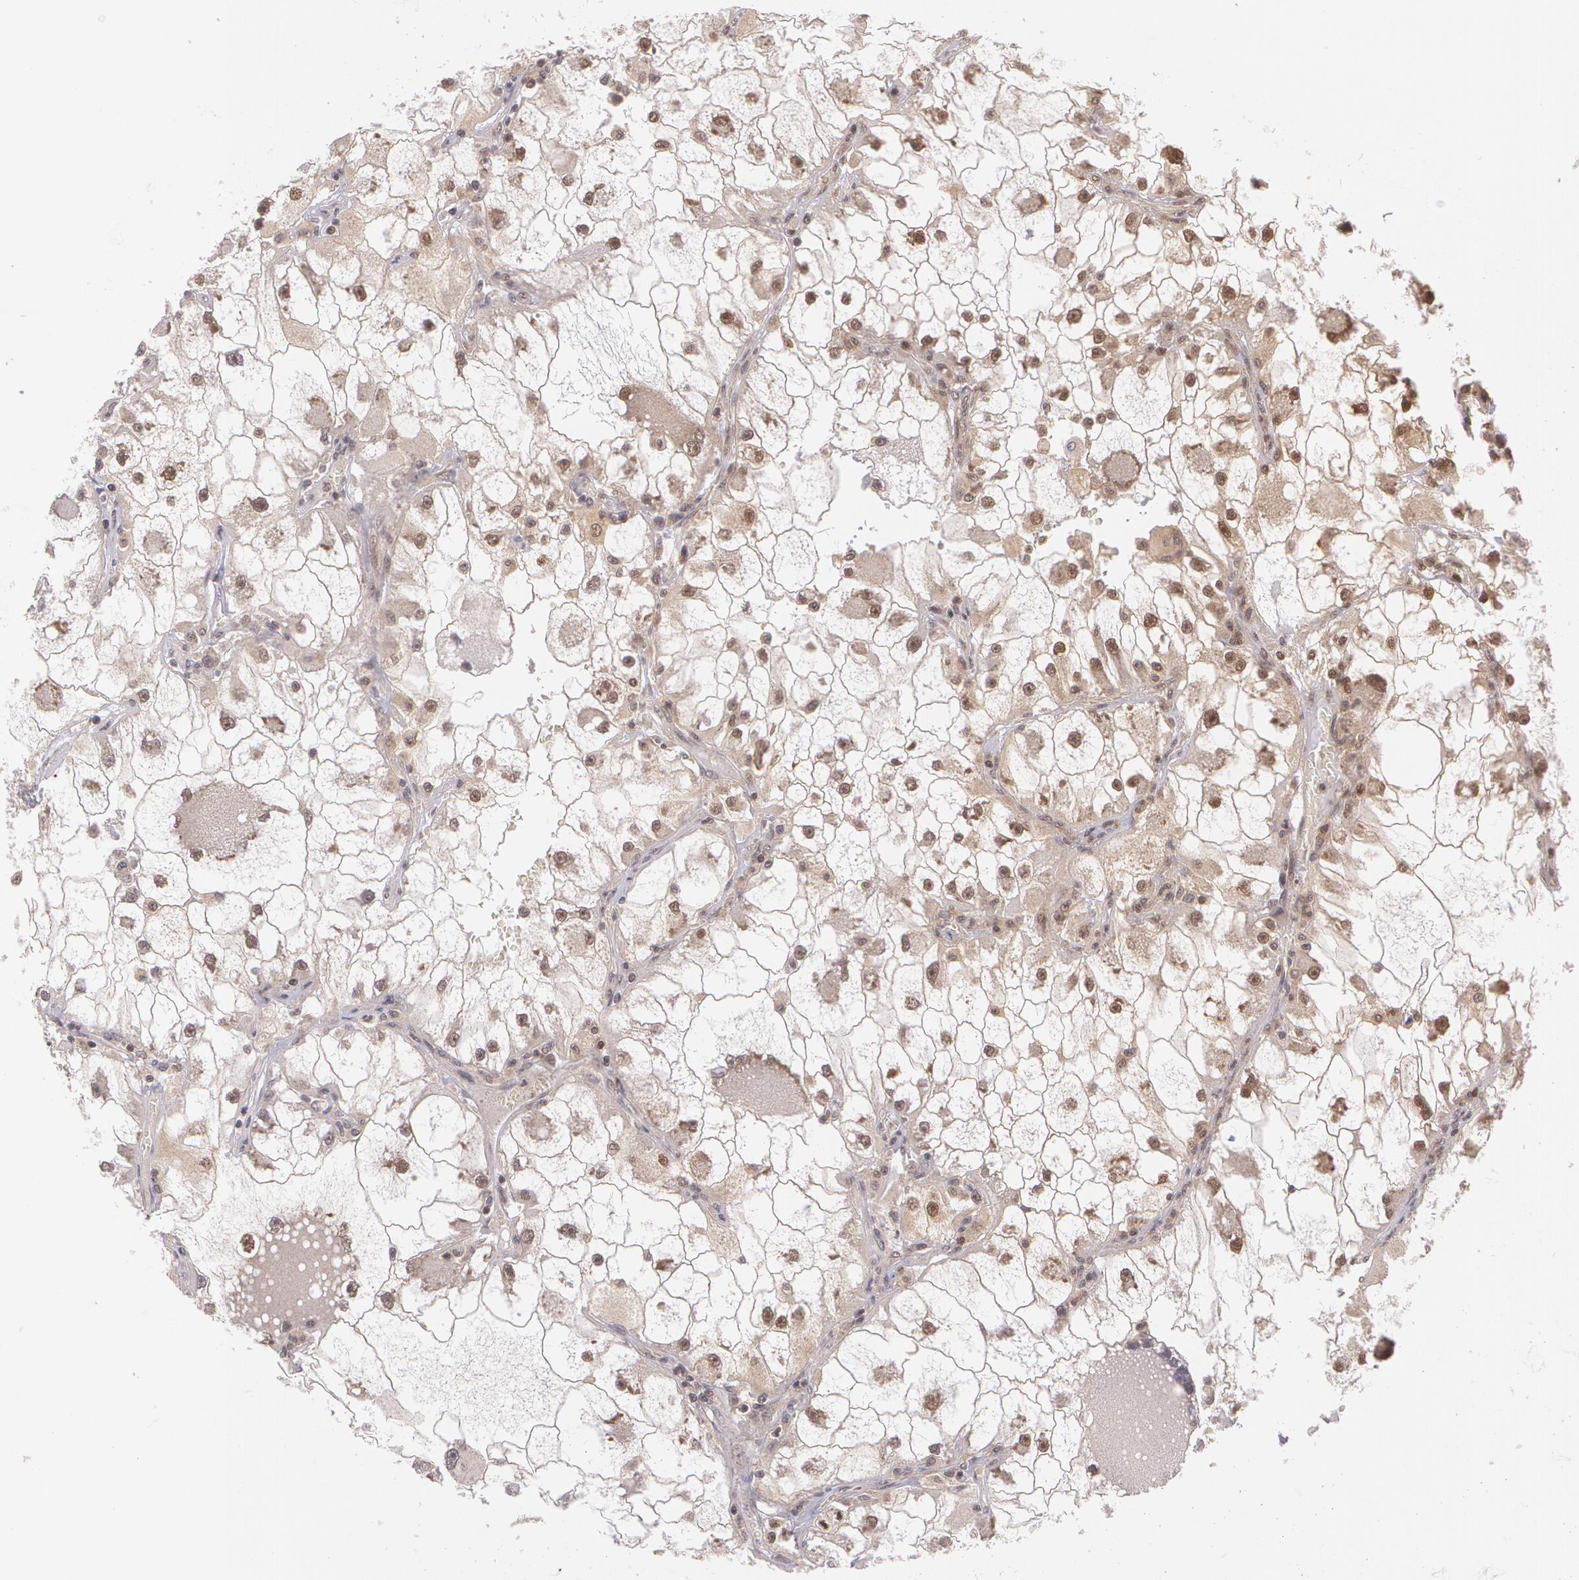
{"staining": {"intensity": "moderate", "quantity": "25%-75%", "location": "cytoplasmic/membranous,nuclear"}, "tissue": "renal cancer", "cell_type": "Tumor cells", "image_type": "cancer", "snomed": [{"axis": "morphology", "description": "Adenocarcinoma, NOS"}, {"axis": "topography", "description": "Kidney"}], "caption": "Renal cancer (adenocarcinoma) stained with IHC shows moderate cytoplasmic/membranous and nuclear staining in about 25%-75% of tumor cells.", "gene": "CUL2", "patient": {"sex": "female", "age": 73}}